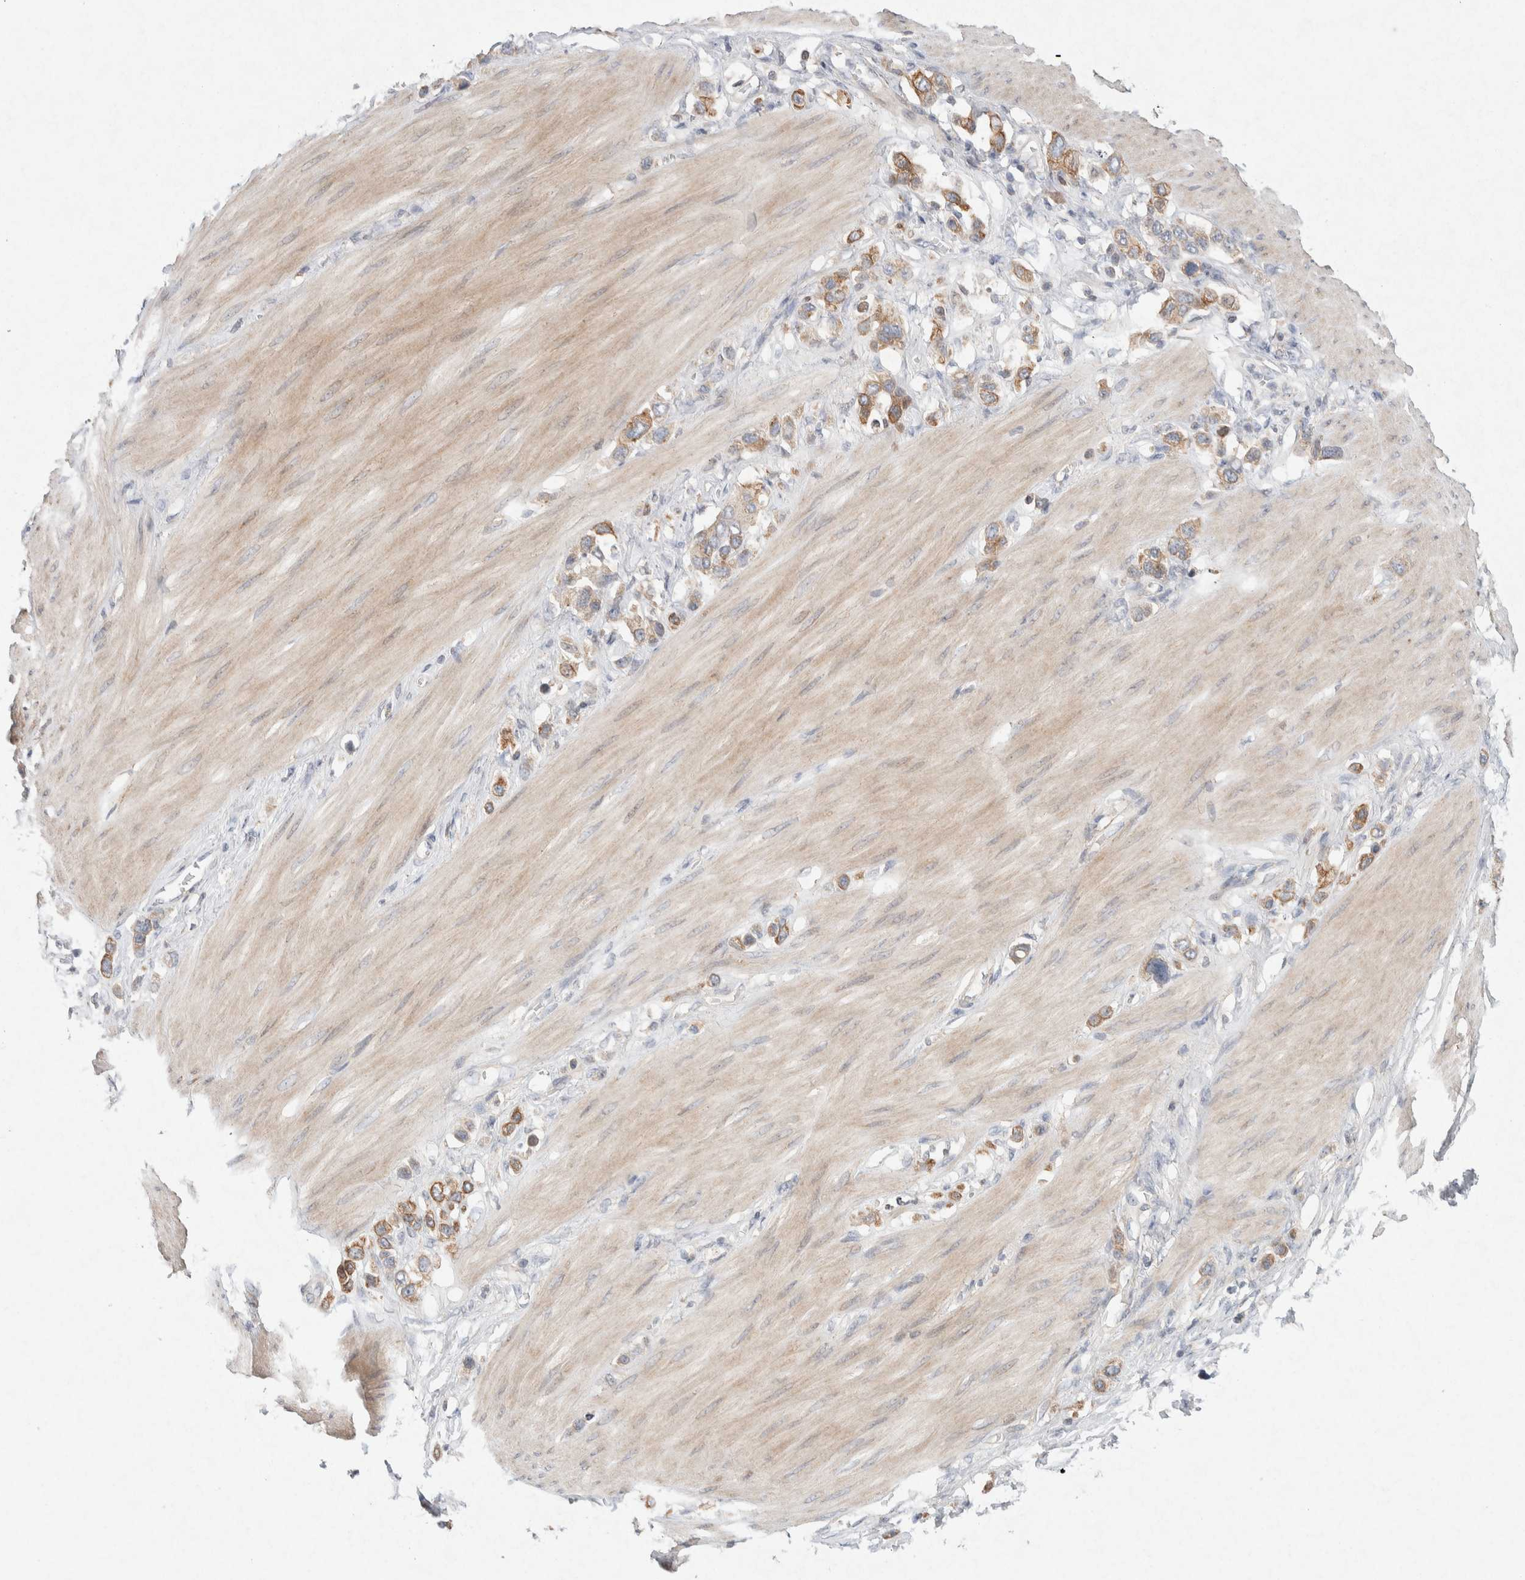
{"staining": {"intensity": "moderate", "quantity": ">75%", "location": "cytoplasmic/membranous"}, "tissue": "stomach cancer", "cell_type": "Tumor cells", "image_type": "cancer", "snomed": [{"axis": "morphology", "description": "Adenocarcinoma, NOS"}, {"axis": "topography", "description": "Stomach"}], "caption": "Protein staining of adenocarcinoma (stomach) tissue shows moderate cytoplasmic/membranous staining in approximately >75% of tumor cells.", "gene": "CMTM4", "patient": {"sex": "female", "age": 65}}